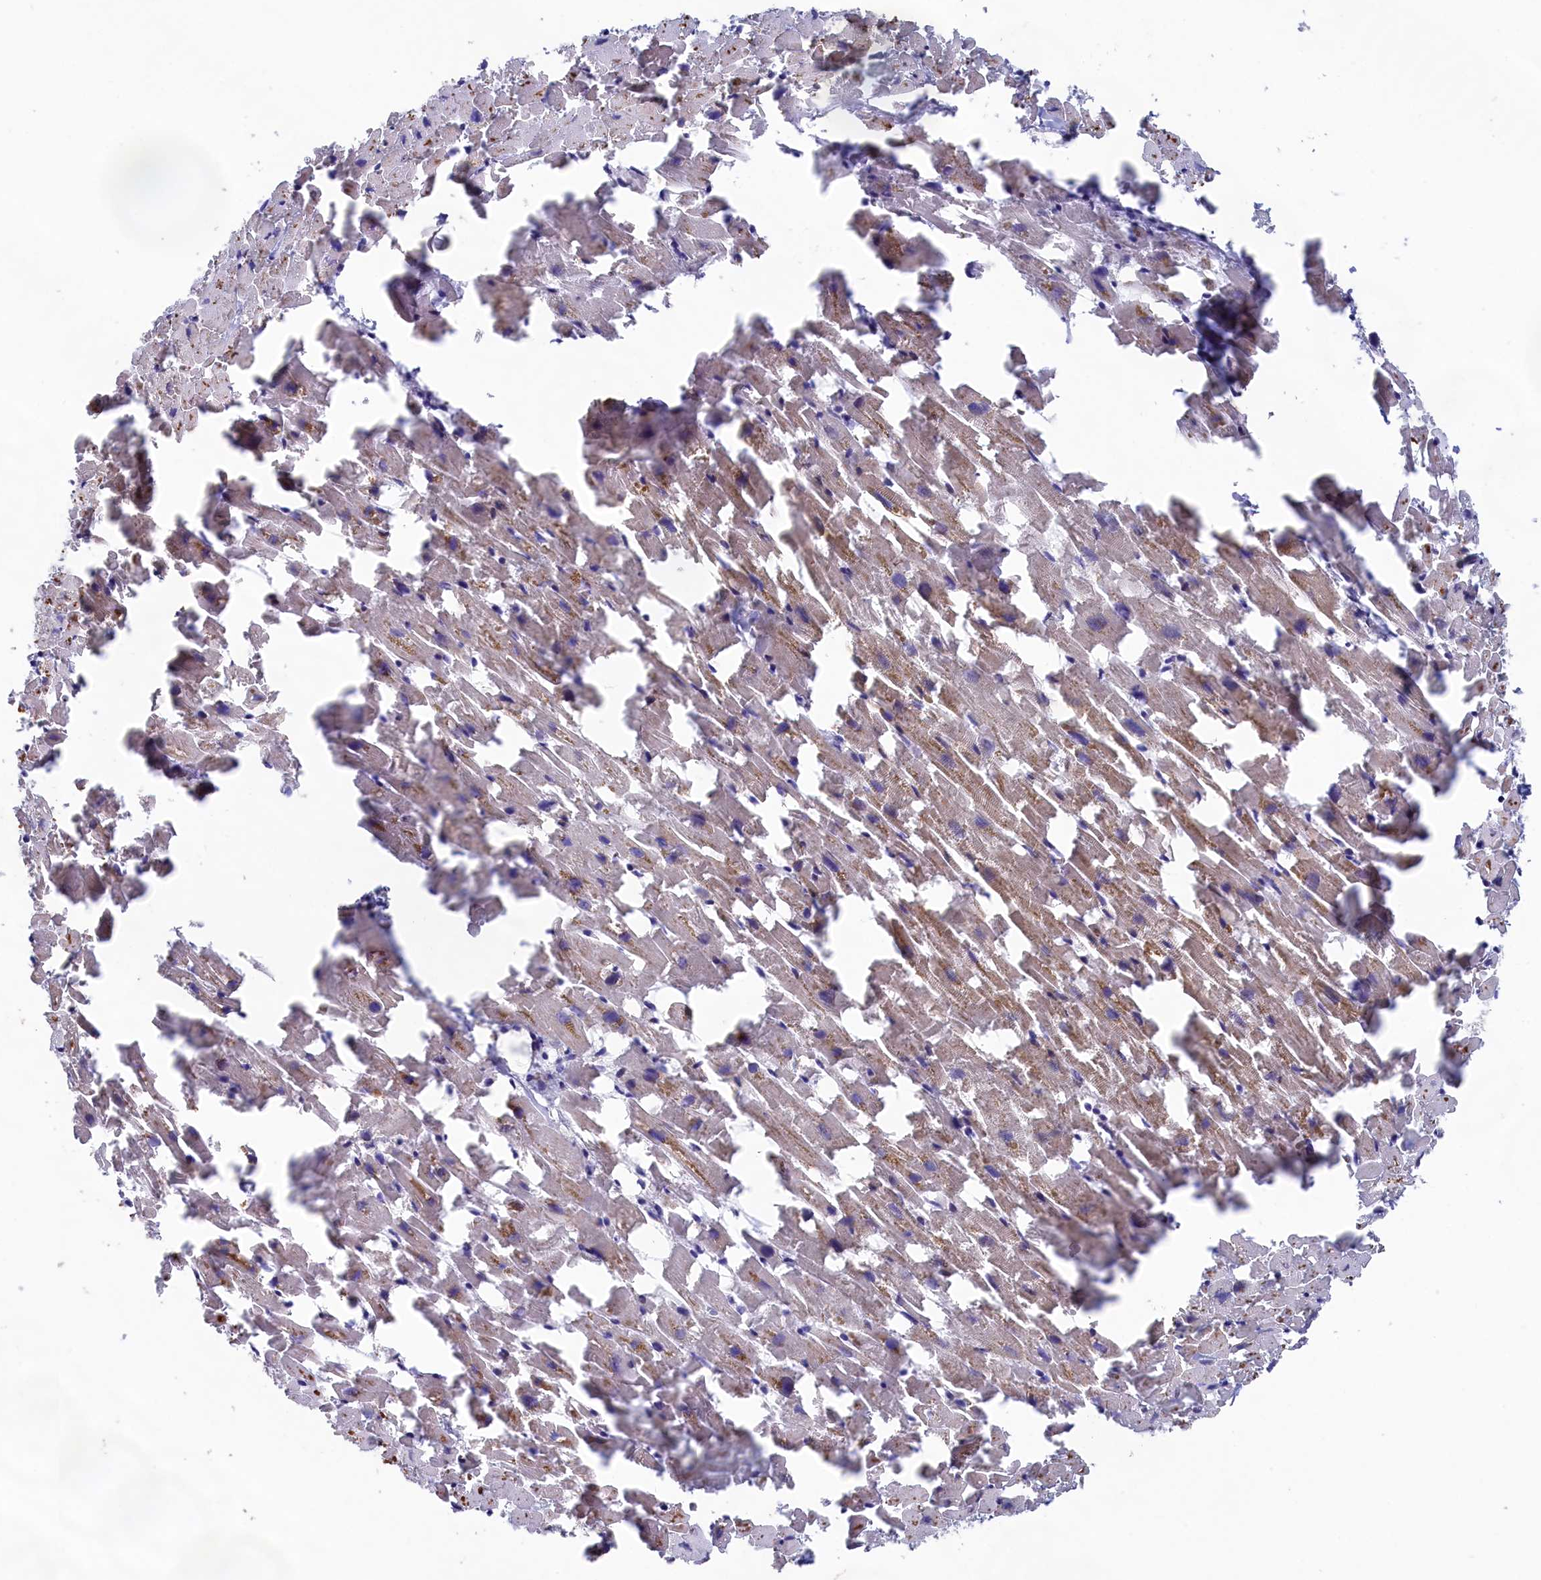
{"staining": {"intensity": "moderate", "quantity": "<25%", "location": "cytoplasmic/membranous"}, "tissue": "heart muscle", "cell_type": "Cardiomyocytes", "image_type": "normal", "snomed": [{"axis": "morphology", "description": "Normal tissue, NOS"}, {"axis": "topography", "description": "Heart"}], "caption": "Immunohistochemical staining of normal heart muscle reveals low levels of moderate cytoplasmic/membranous positivity in approximately <25% of cardiomyocytes. (DAB IHC, brown staining for protein, blue staining for nuclei).", "gene": "PRDM12", "patient": {"sex": "female", "age": 64}}